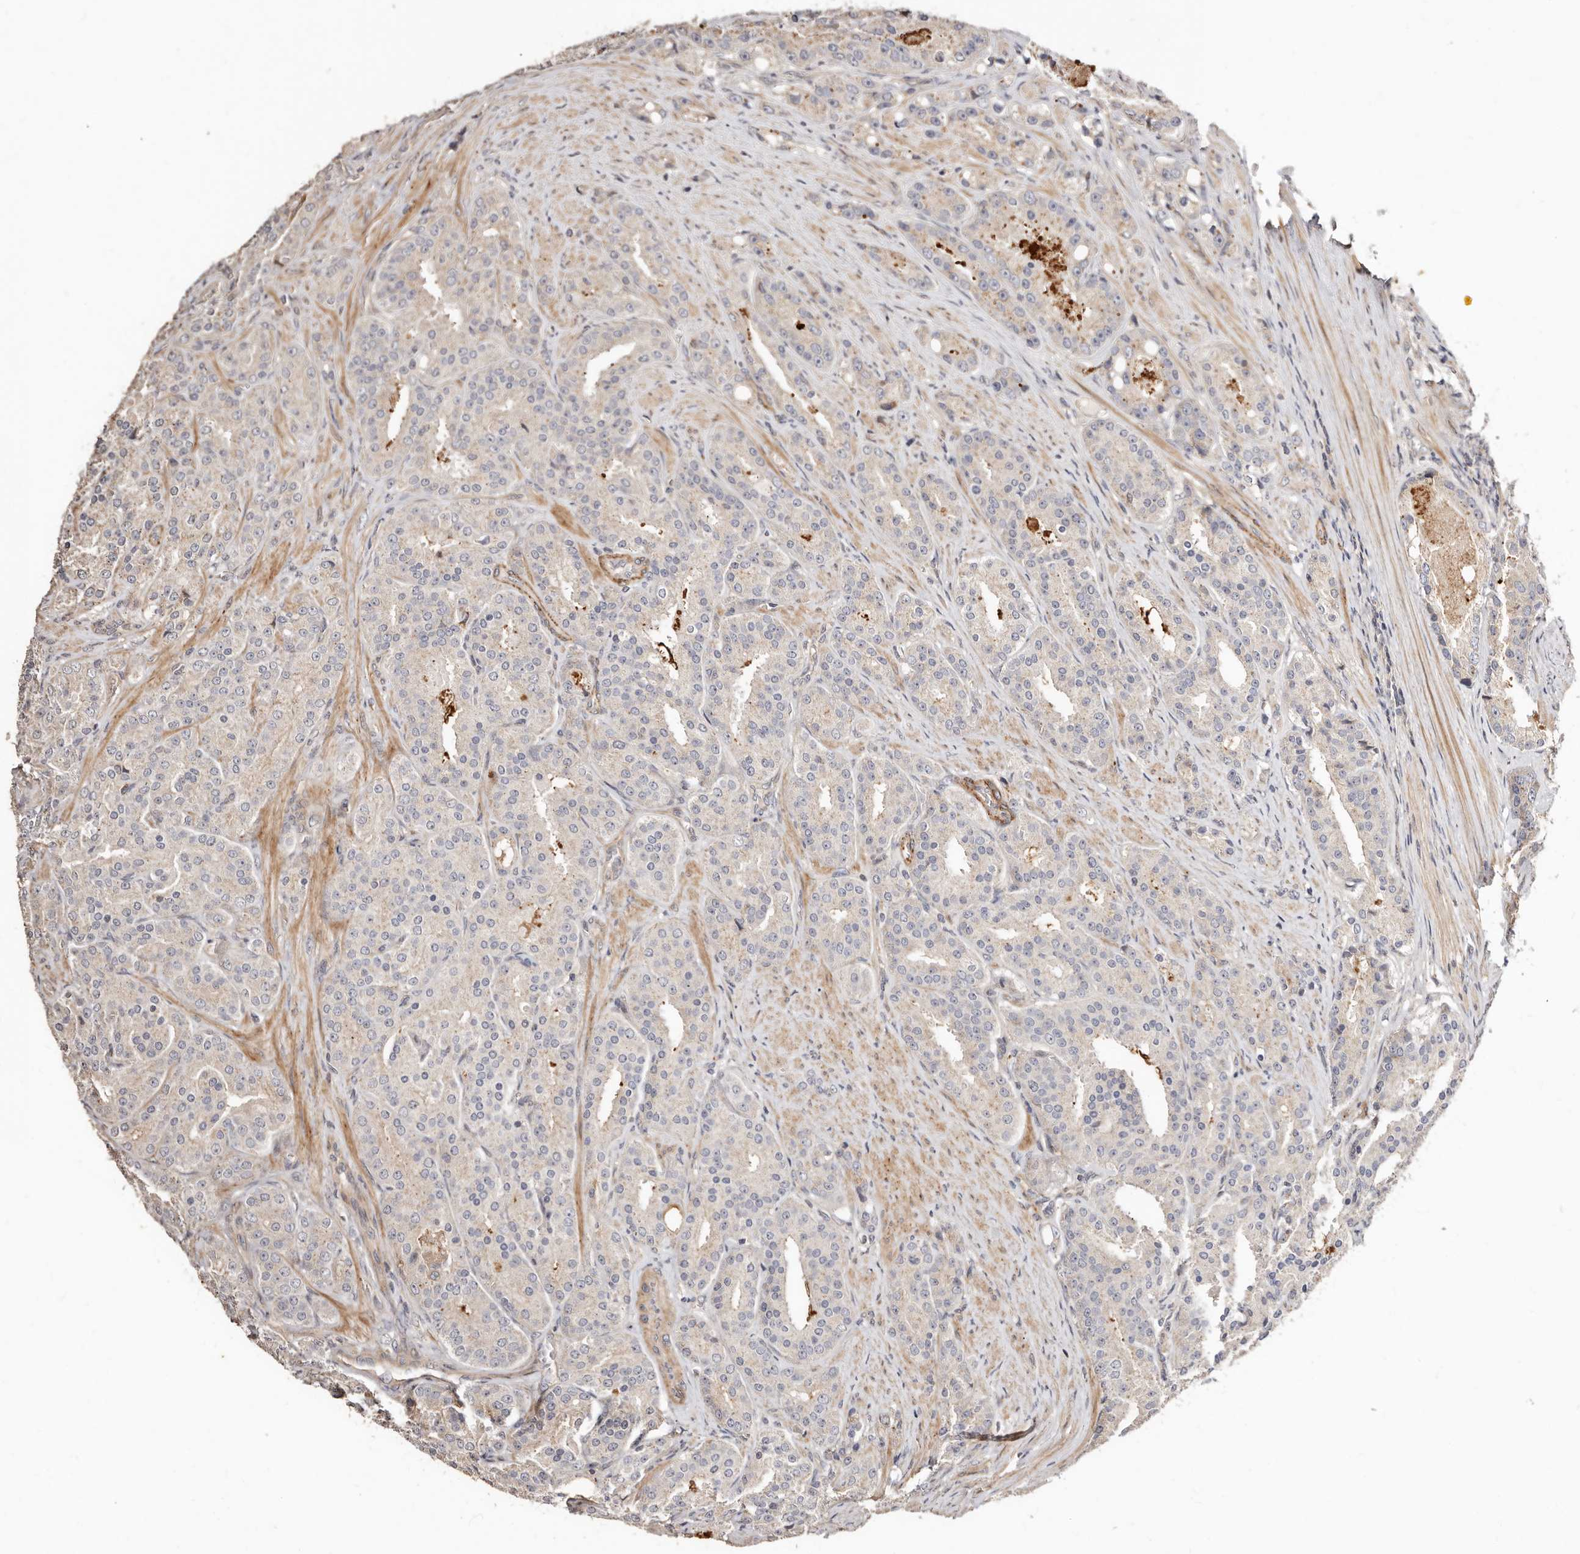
{"staining": {"intensity": "negative", "quantity": "none", "location": "none"}, "tissue": "prostate cancer", "cell_type": "Tumor cells", "image_type": "cancer", "snomed": [{"axis": "morphology", "description": "Adenocarcinoma, High grade"}, {"axis": "topography", "description": "Prostate"}], "caption": "Histopathology image shows no significant protein staining in tumor cells of high-grade adenocarcinoma (prostate). The staining is performed using DAB brown chromogen with nuclei counter-stained in using hematoxylin.", "gene": "APOL6", "patient": {"sex": "male", "age": 60}}